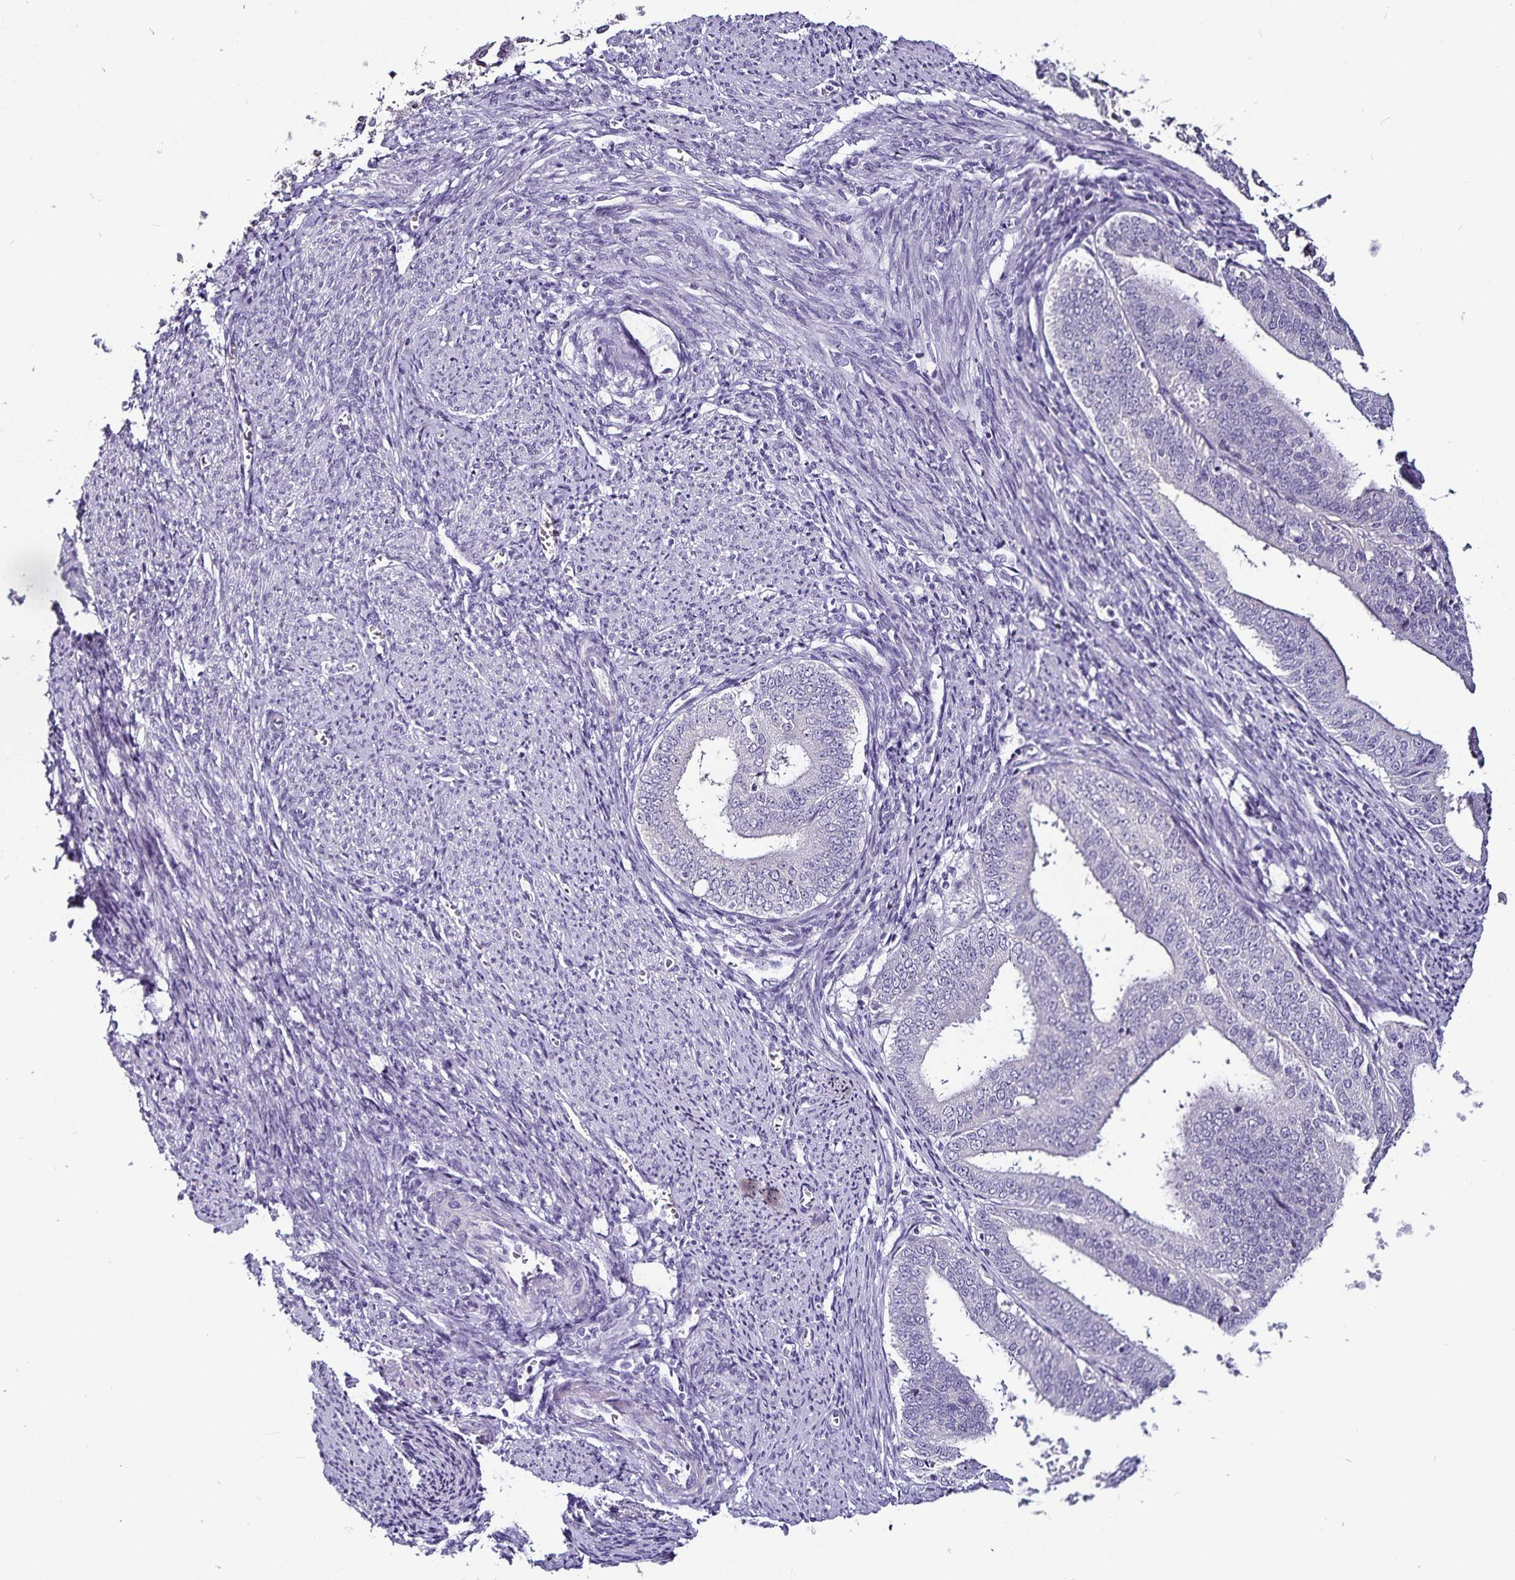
{"staining": {"intensity": "negative", "quantity": "none", "location": "none"}, "tissue": "endometrial cancer", "cell_type": "Tumor cells", "image_type": "cancer", "snomed": [{"axis": "morphology", "description": "Adenocarcinoma, NOS"}, {"axis": "topography", "description": "Endometrium"}], "caption": "This histopathology image is of endometrial cancer stained with immunohistochemistry (IHC) to label a protein in brown with the nuclei are counter-stained blue. There is no positivity in tumor cells. The staining is performed using DAB (3,3'-diaminobenzidine) brown chromogen with nuclei counter-stained in using hematoxylin.", "gene": "CA12", "patient": {"sex": "female", "age": 63}}